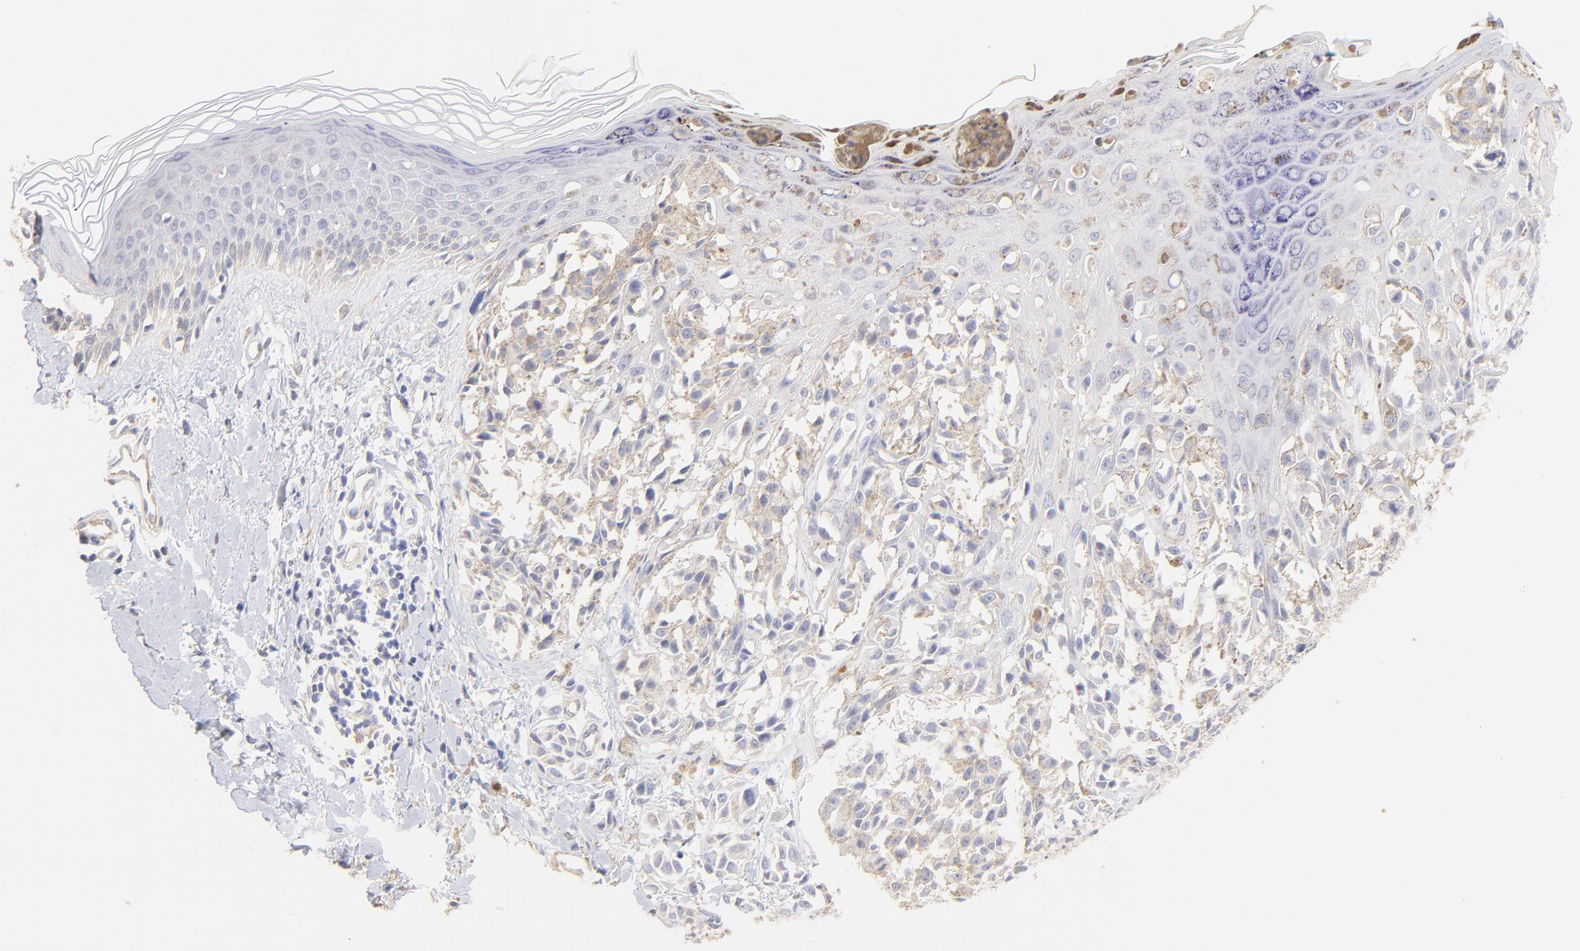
{"staining": {"intensity": "weak", "quantity": "<25%", "location": "nuclear"}, "tissue": "melanoma", "cell_type": "Tumor cells", "image_type": "cancer", "snomed": [{"axis": "morphology", "description": "Malignant melanoma, NOS"}, {"axis": "topography", "description": "Skin"}], "caption": "Tumor cells show no significant protein positivity in malignant melanoma. The staining was performed using DAB (3,3'-diaminobenzidine) to visualize the protein expression in brown, while the nuclei were stained in blue with hematoxylin (Magnification: 20x).", "gene": "ACTRT1", "patient": {"sex": "female", "age": 38}}